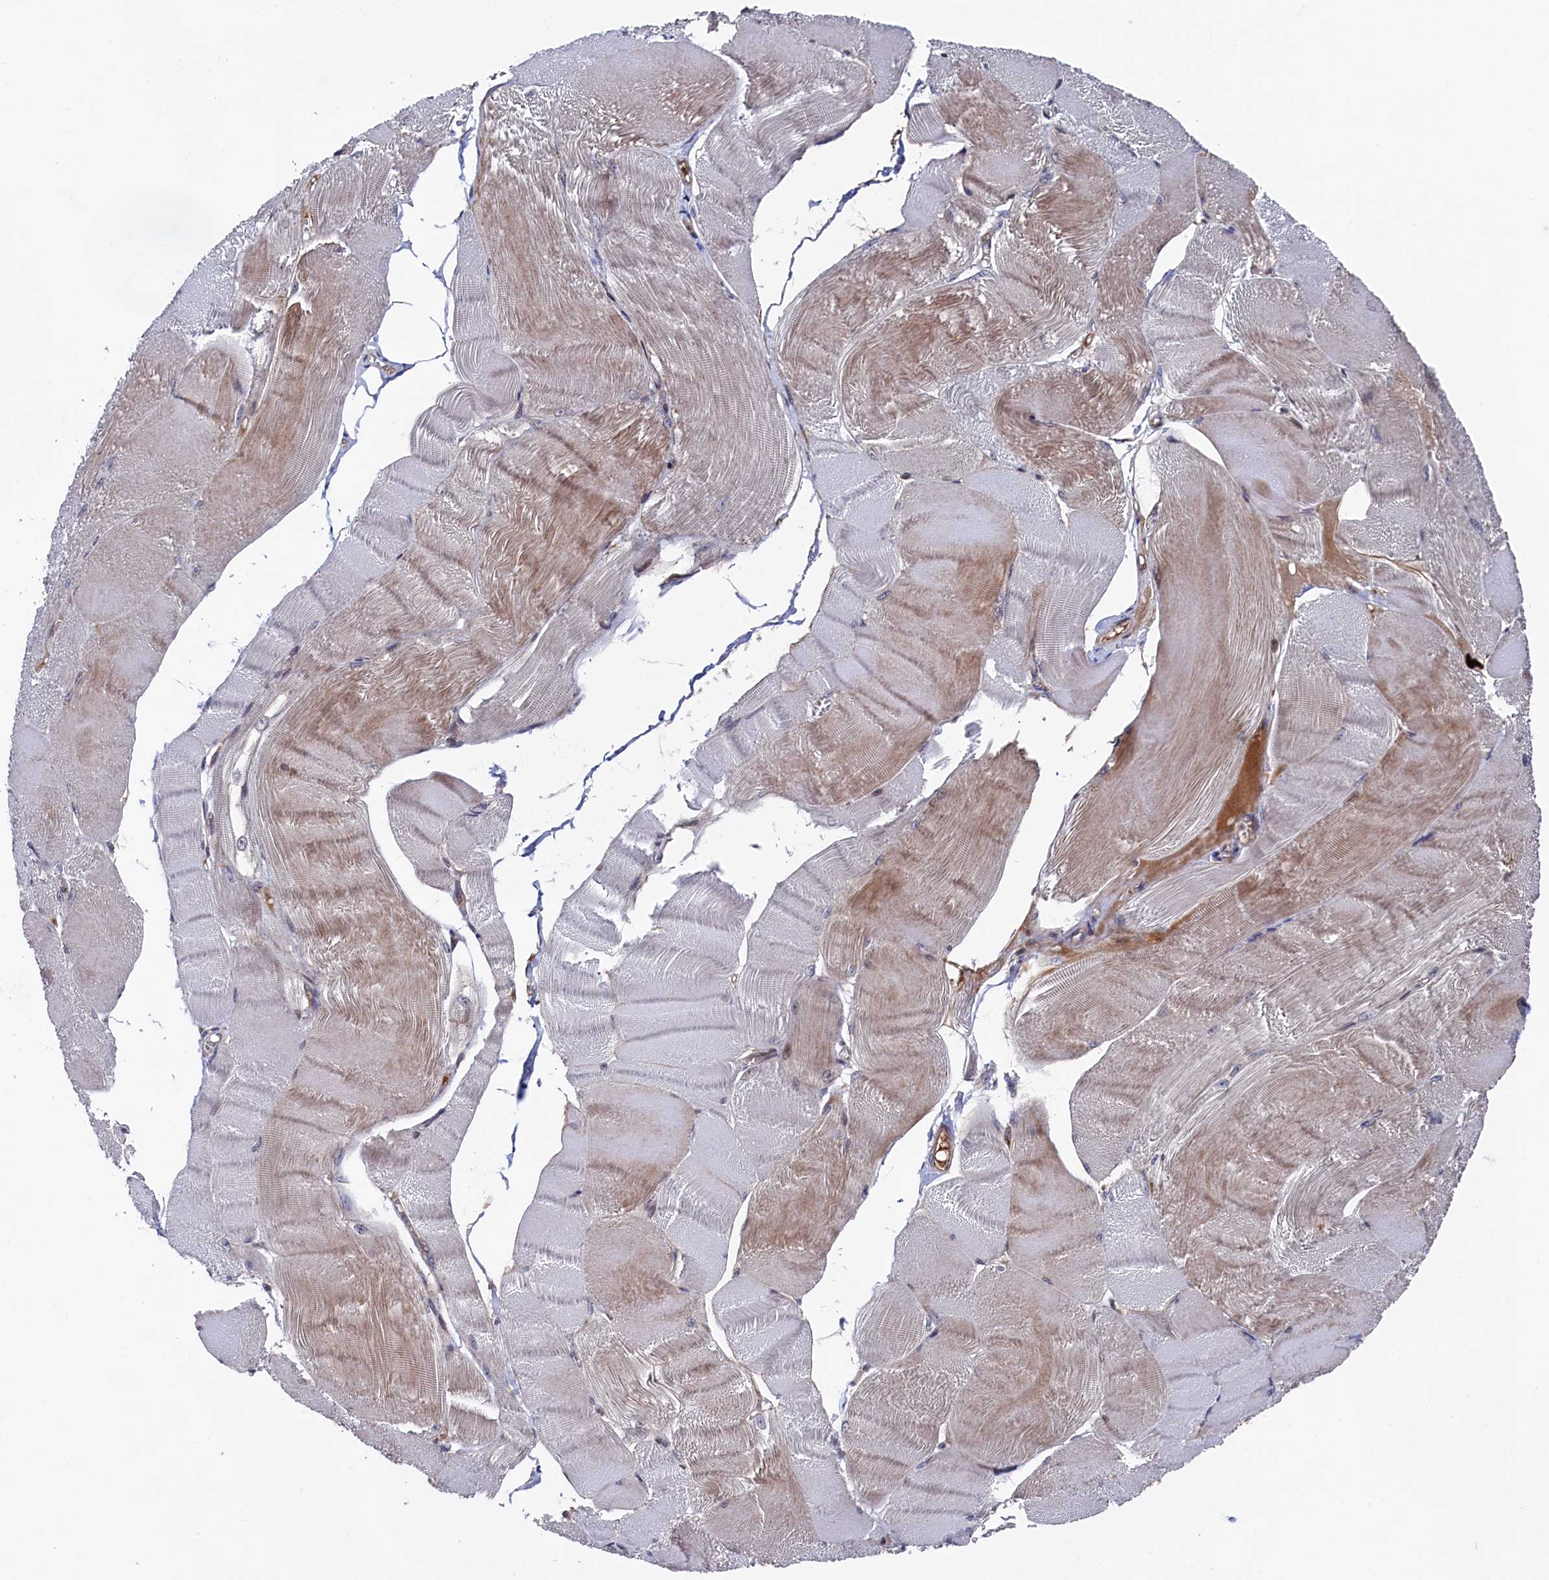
{"staining": {"intensity": "moderate", "quantity": "<25%", "location": "cytoplasmic/membranous"}, "tissue": "skeletal muscle", "cell_type": "Myocytes", "image_type": "normal", "snomed": [{"axis": "morphology", "description": "Normal tissue, NOS"}, {"axis": "morphology", "description": "Basal cell carcinoma"}, {"axis": "topography", "description": "Skeletal muscle"}], "caption": "IHC histopathology image of normal skeletal muscle: skeletal muscle stained using IHC displays low levels of moderate protein expression localized specifically in the cytoplasmic/membranous of myocytes, appearing as a cytoplasmic/membranous brown color.", "gene": "ZNF891", "patient": {"sex": "female", "age": 64}}